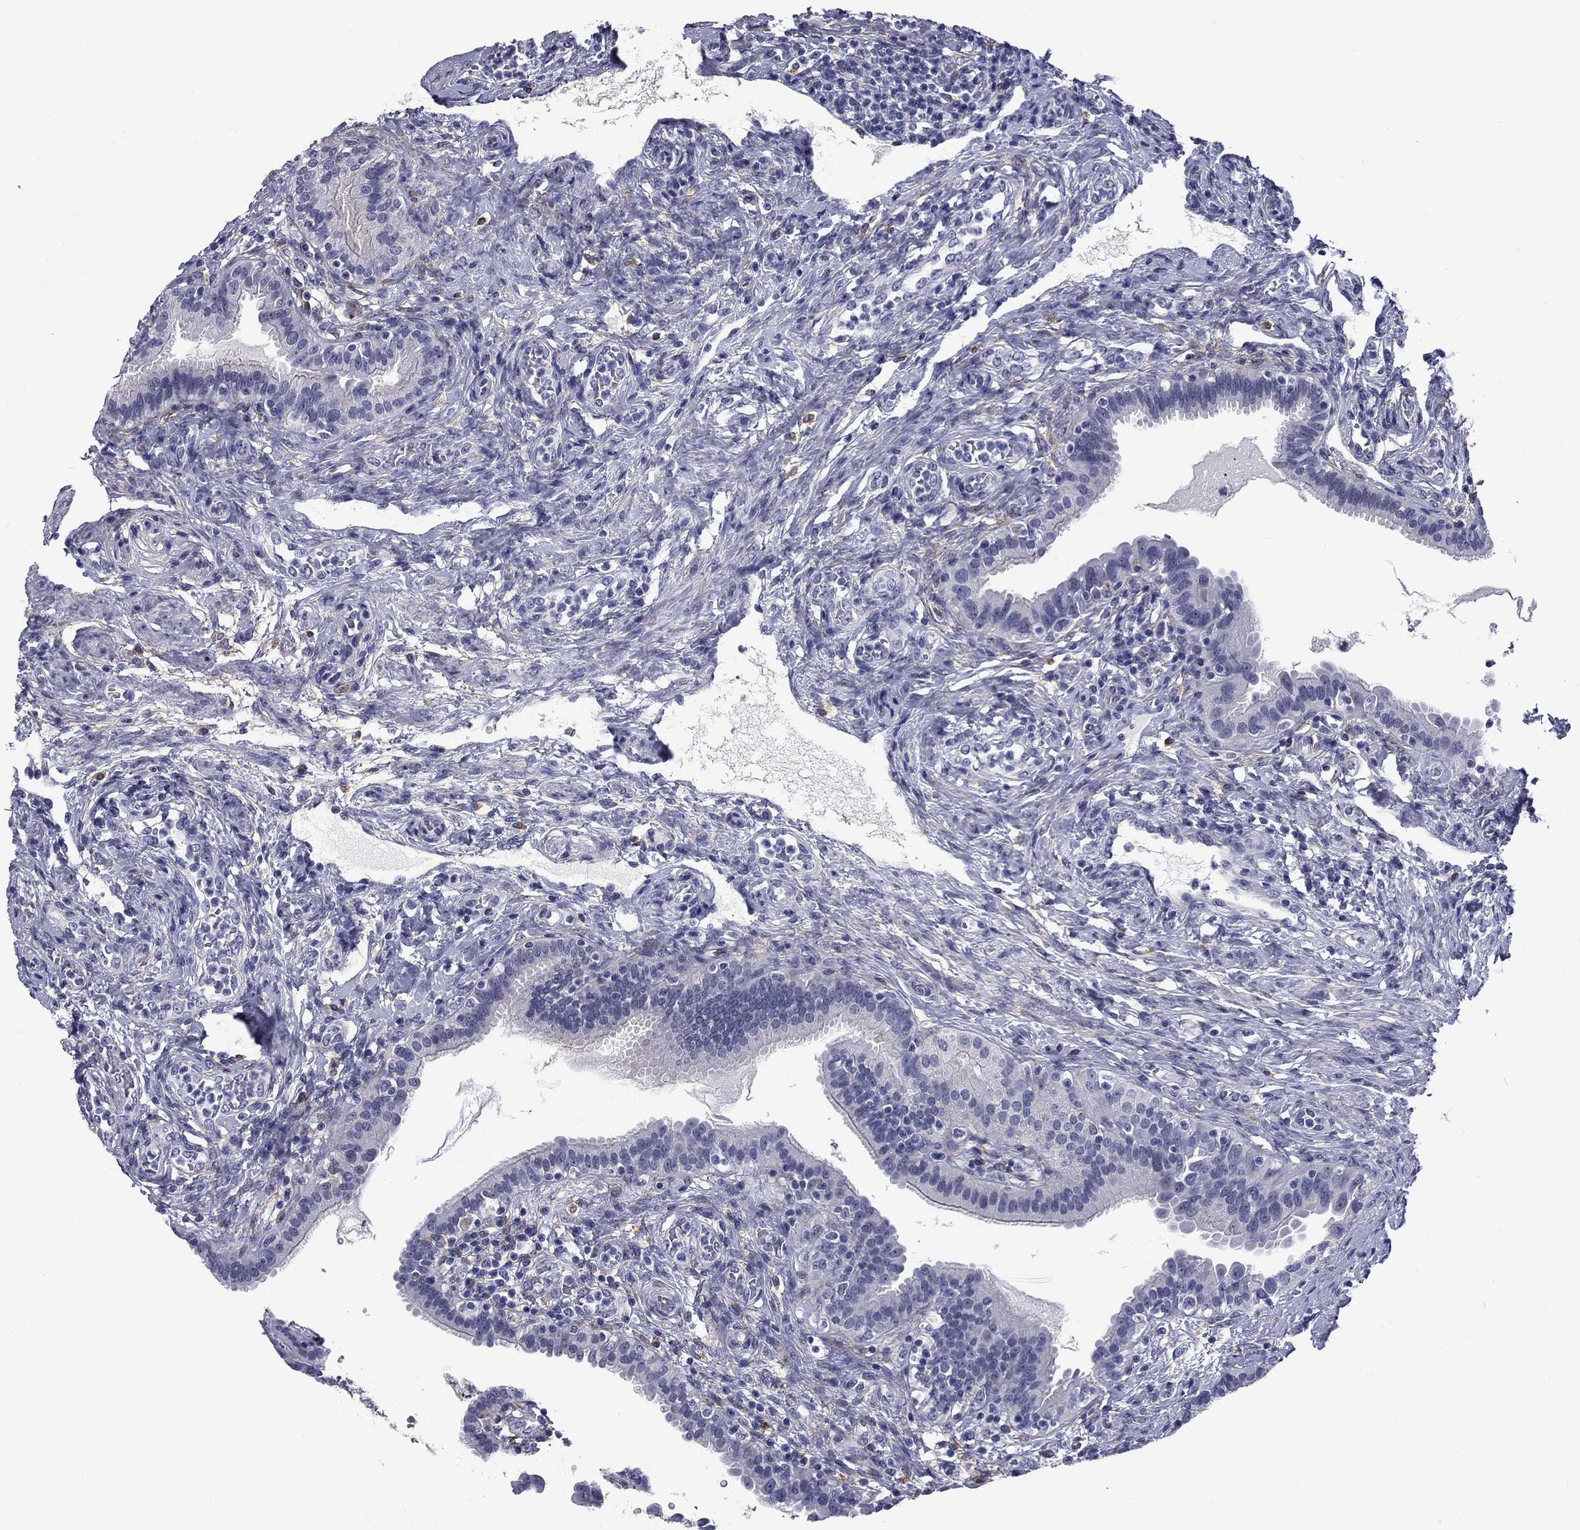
{"staining": {"intensity": "negative", "quantity": "none", "location": "none"}, "tissue": "fallopian tube", "cell_type": "Glandular cells", "image_type": "normal", "snomed": [{"axis": "morphology", "description": "Normal tissue, NOS"}, {"axis": "topography", "description": "Fallopian tube"}, {"axis": "topography", "description": "Ovary"}], "caption": "This is a micrograph of immunohistochemistry staining of unremarkable fallopian tube, which shows no expression in glandular cells.", "gene": "BCL2L14", "patient": {"sex": "female", "age": 41}}